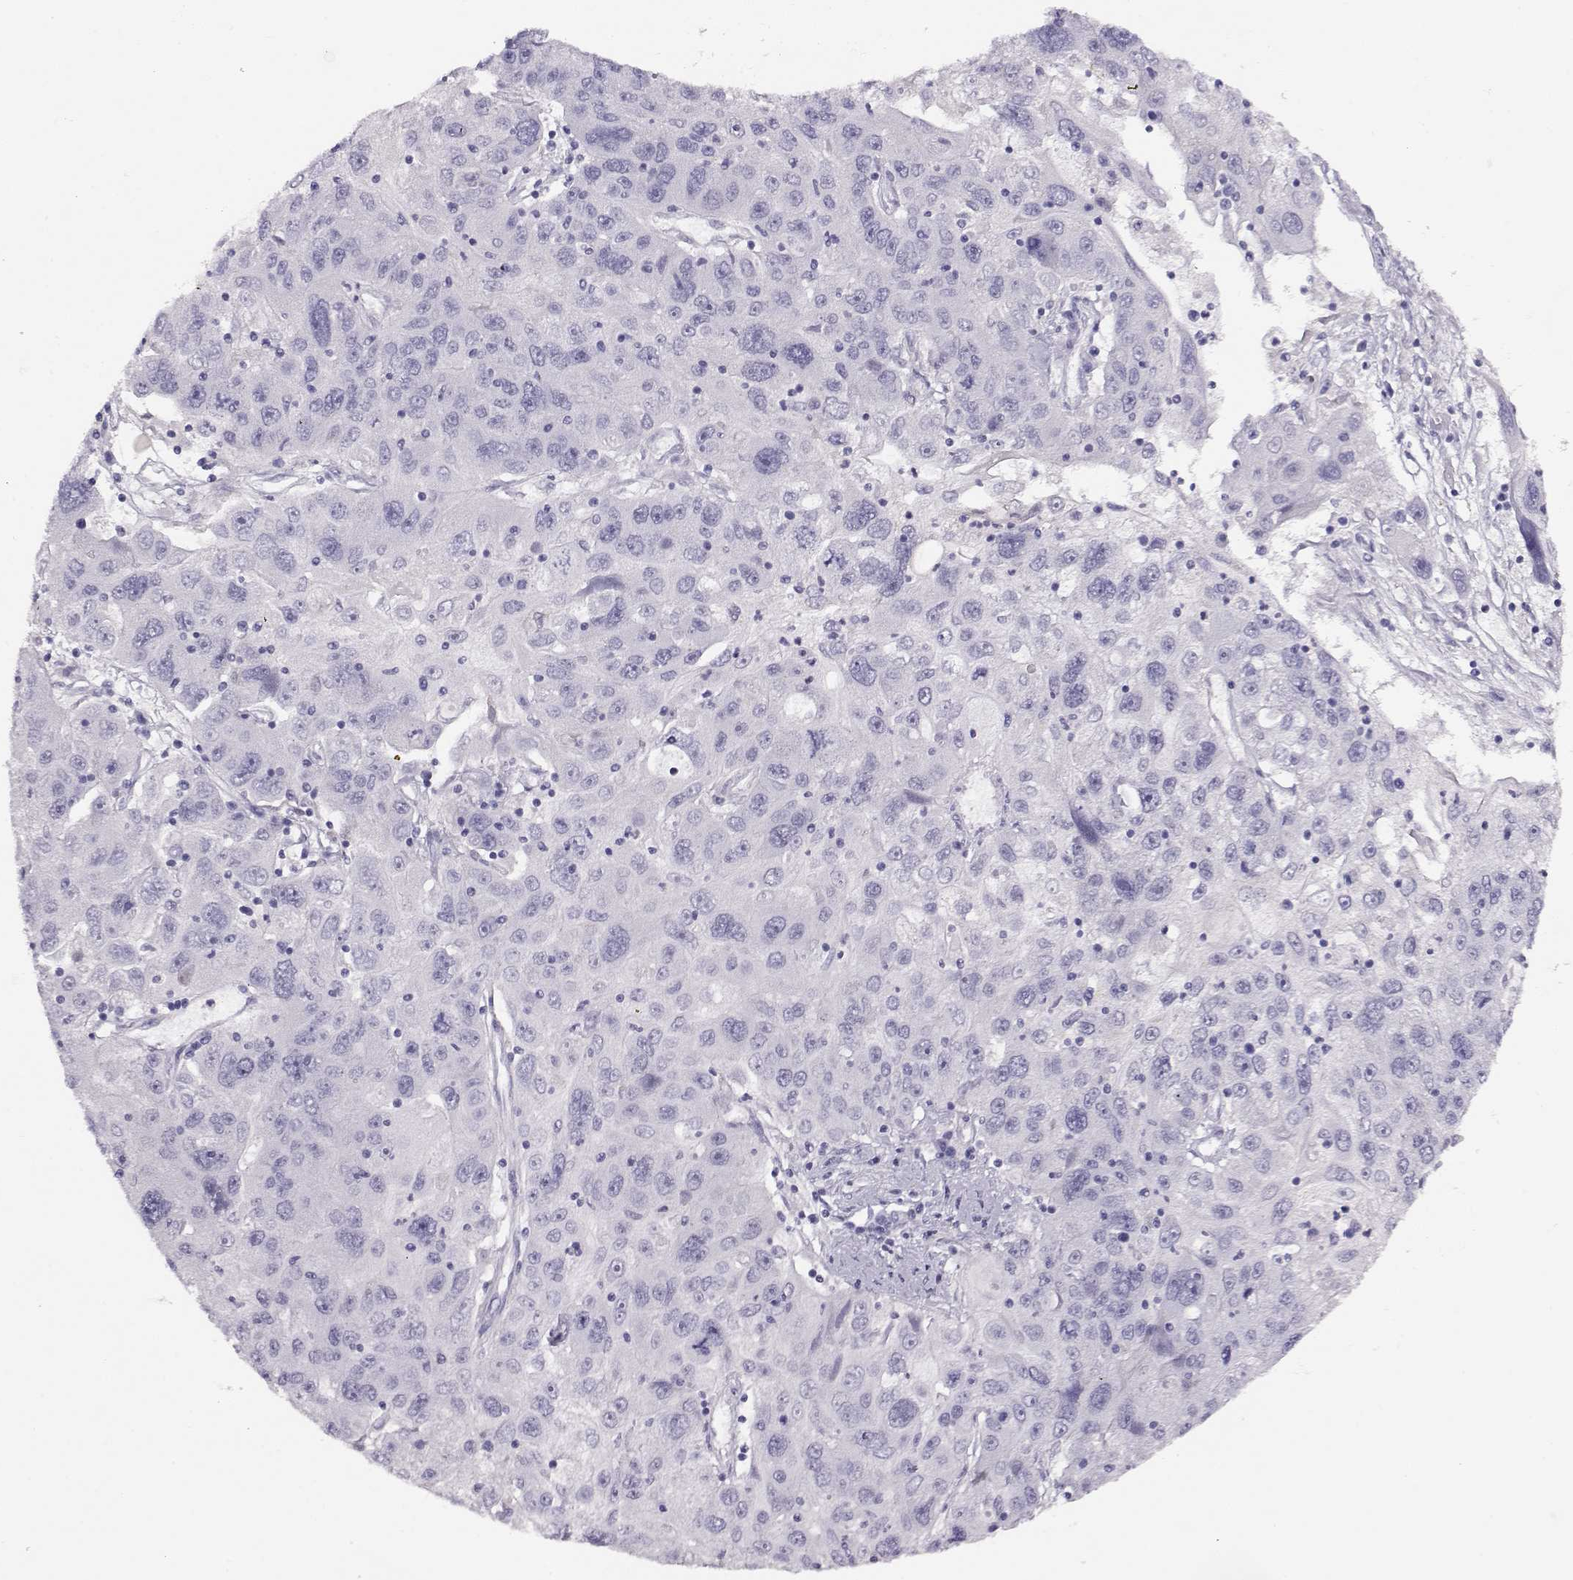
{"staining": {"intensity": "negative", "quantity": "none", "location": "none"}, "tissue": "stomach cancer", "cell_type": "Tumor cells", "image_type": "cancer", "snomed": [{"axis": "morphology", "description": "Adenocarcinoma, NOS"}, {"axis": "topography", "description": "Stomach"}], "caption": "The micrograph displays no significant positivity in tumor cells of adenocarcinoma (stomach).", "gene": "RBM44", "patient": {"sex": "male", "age": 56}}